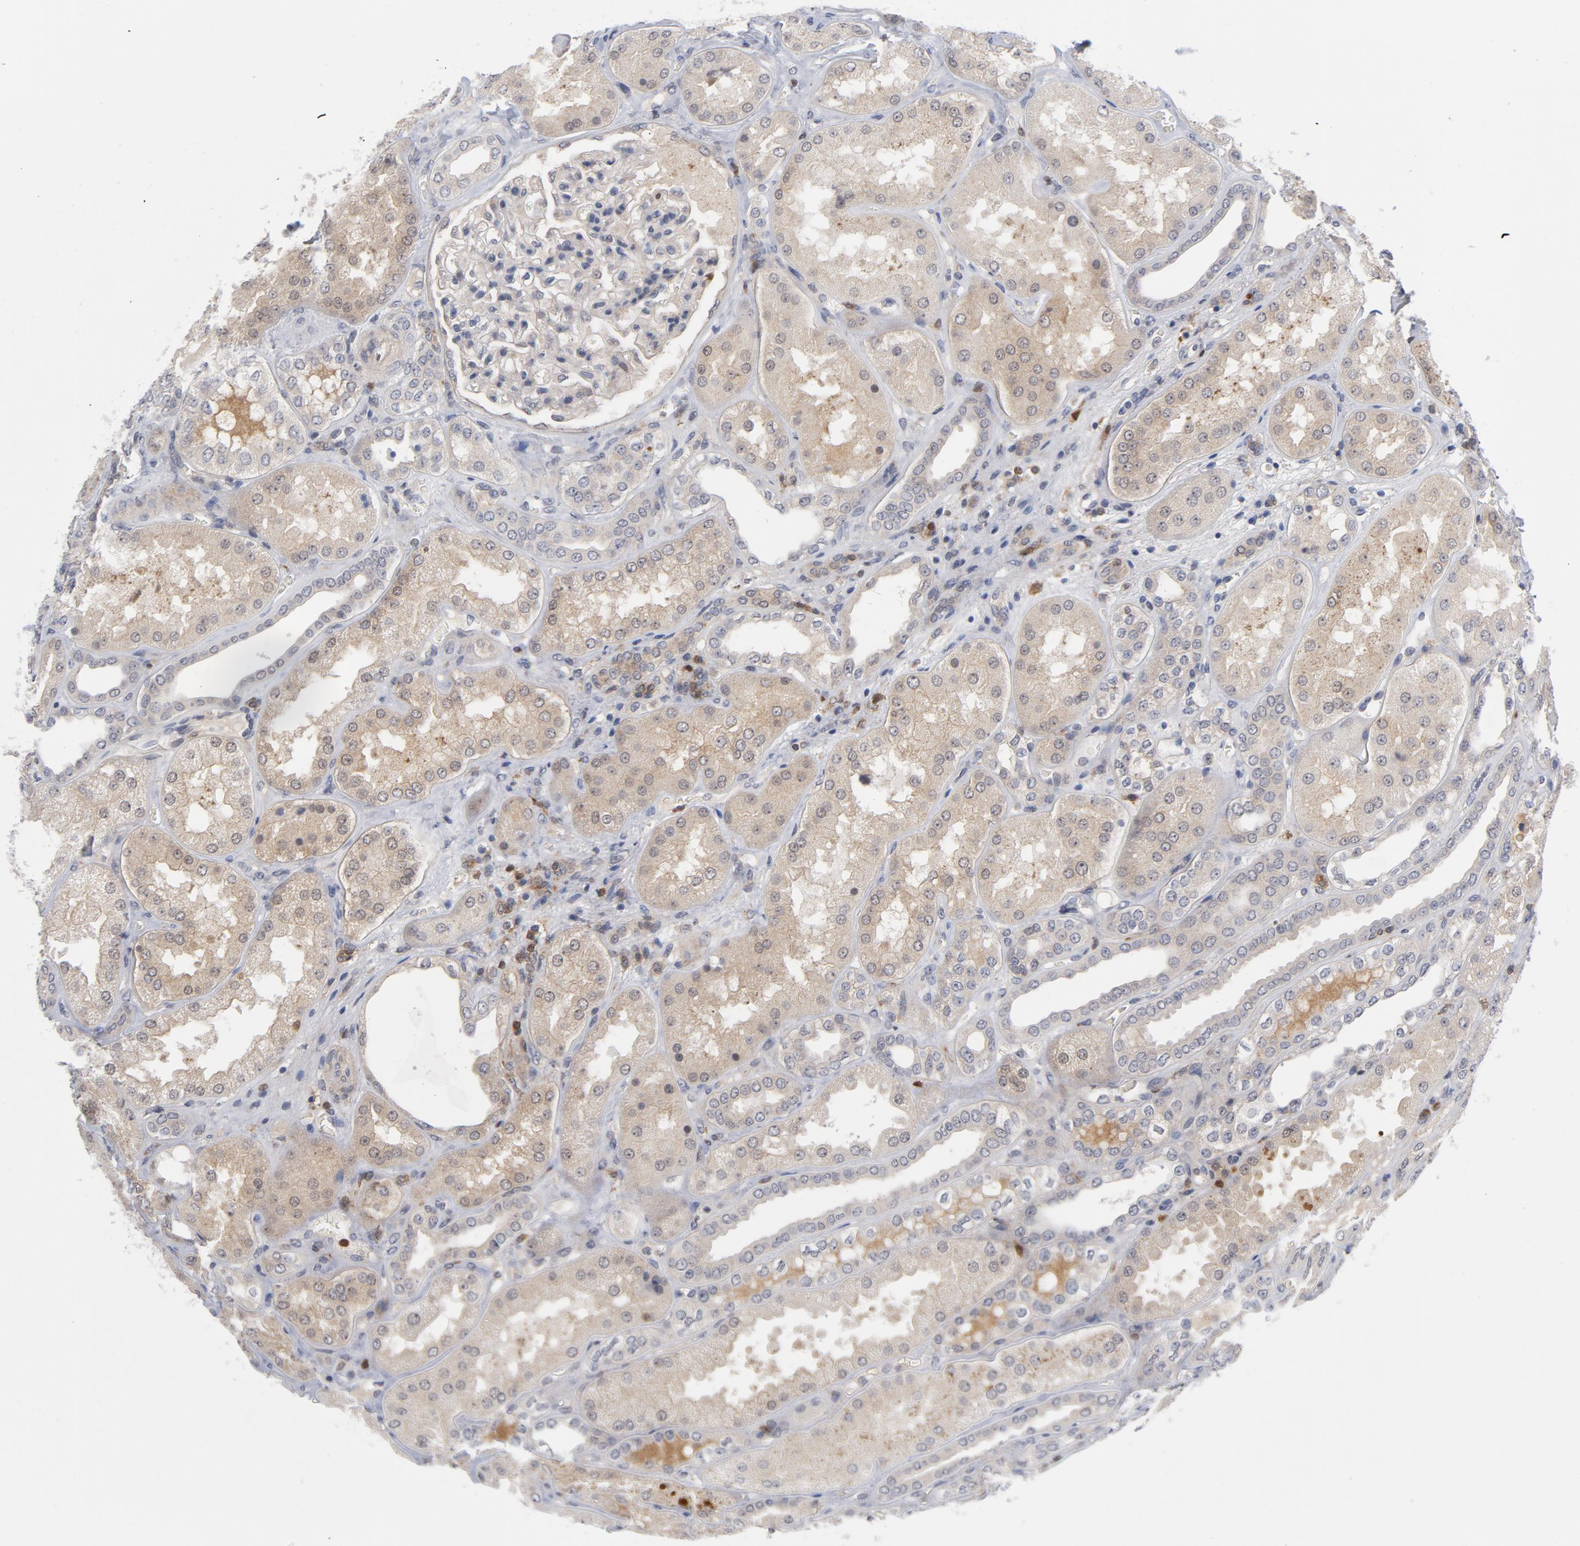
{"staining": {"intensity": "negative", "quantity": "none", "location": "none"}, "tissue": "kidney", "cell_type": "Cells in glomeruli", "image_type": "normal", "snomed": [{"axis": "morphology", "description": "Normal tissue, NOS"}, {"axis": "topography", "description": "Kidney"}], "caption": "IHC histopathology image of benign kidney: human kidney stained with DAB demonstrates no significant protein staining in cells in glomeruli.", "gene": "TRADD", "patient": {"sex": "female", "age": 56}}